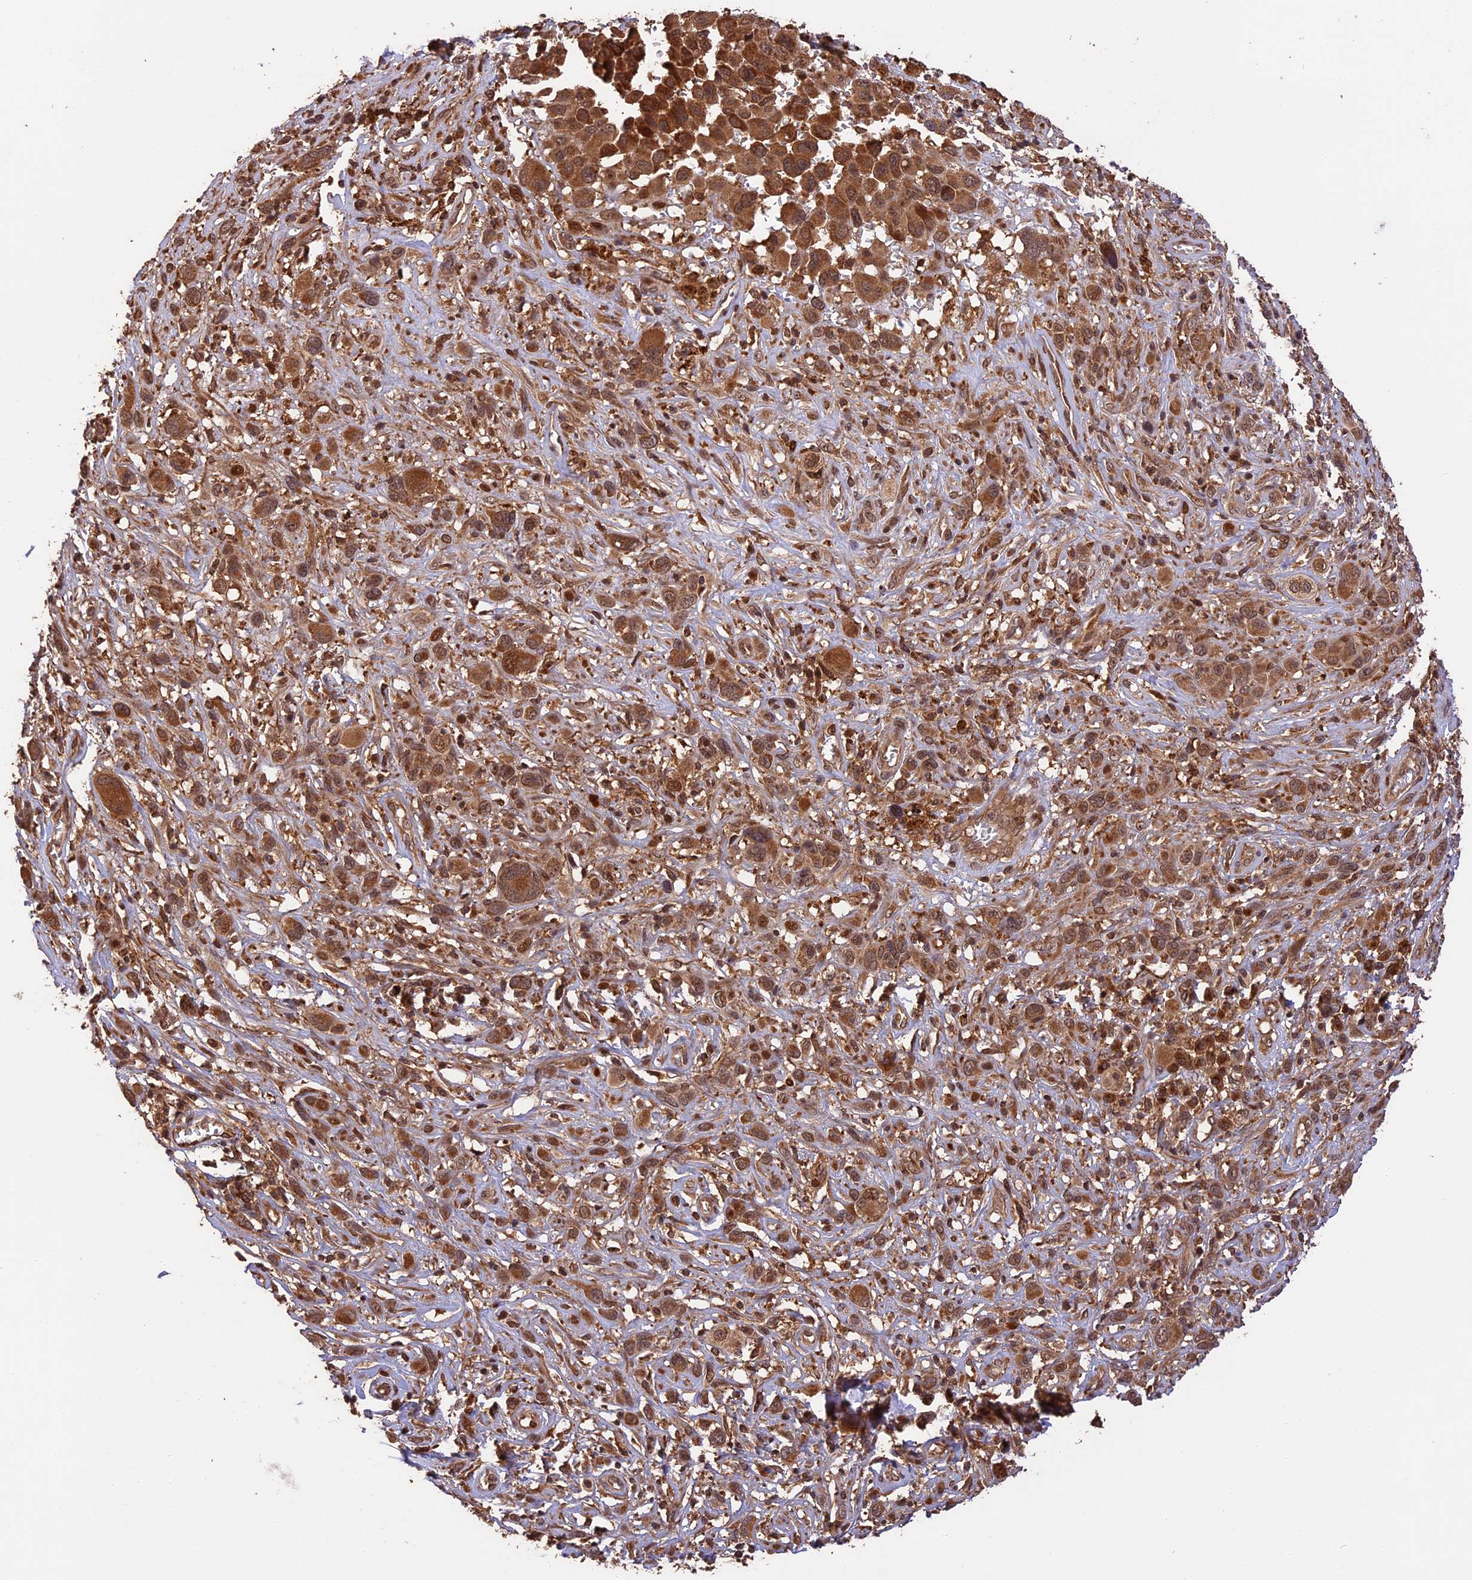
{"staining": {"intensity": "strong", "quantity": ">75%", "location": "cytoplasmic/membranous"}, "tissue": "melanoma", "cell_type": "Tumor cells", "image_type": "cancer", "snomed": [{"axis": "morphology", "description": "Malignant melanoma, NOS"}, {"axis": "topography", "description": "Skin of trunk"}], "caption": "A brown stain labels strong cytoplasmic/membranous expression of a protein in malignant melanoma tumor cells.", "gene": "ESCO1", "patient": {"sex": "male", "age": 71}}